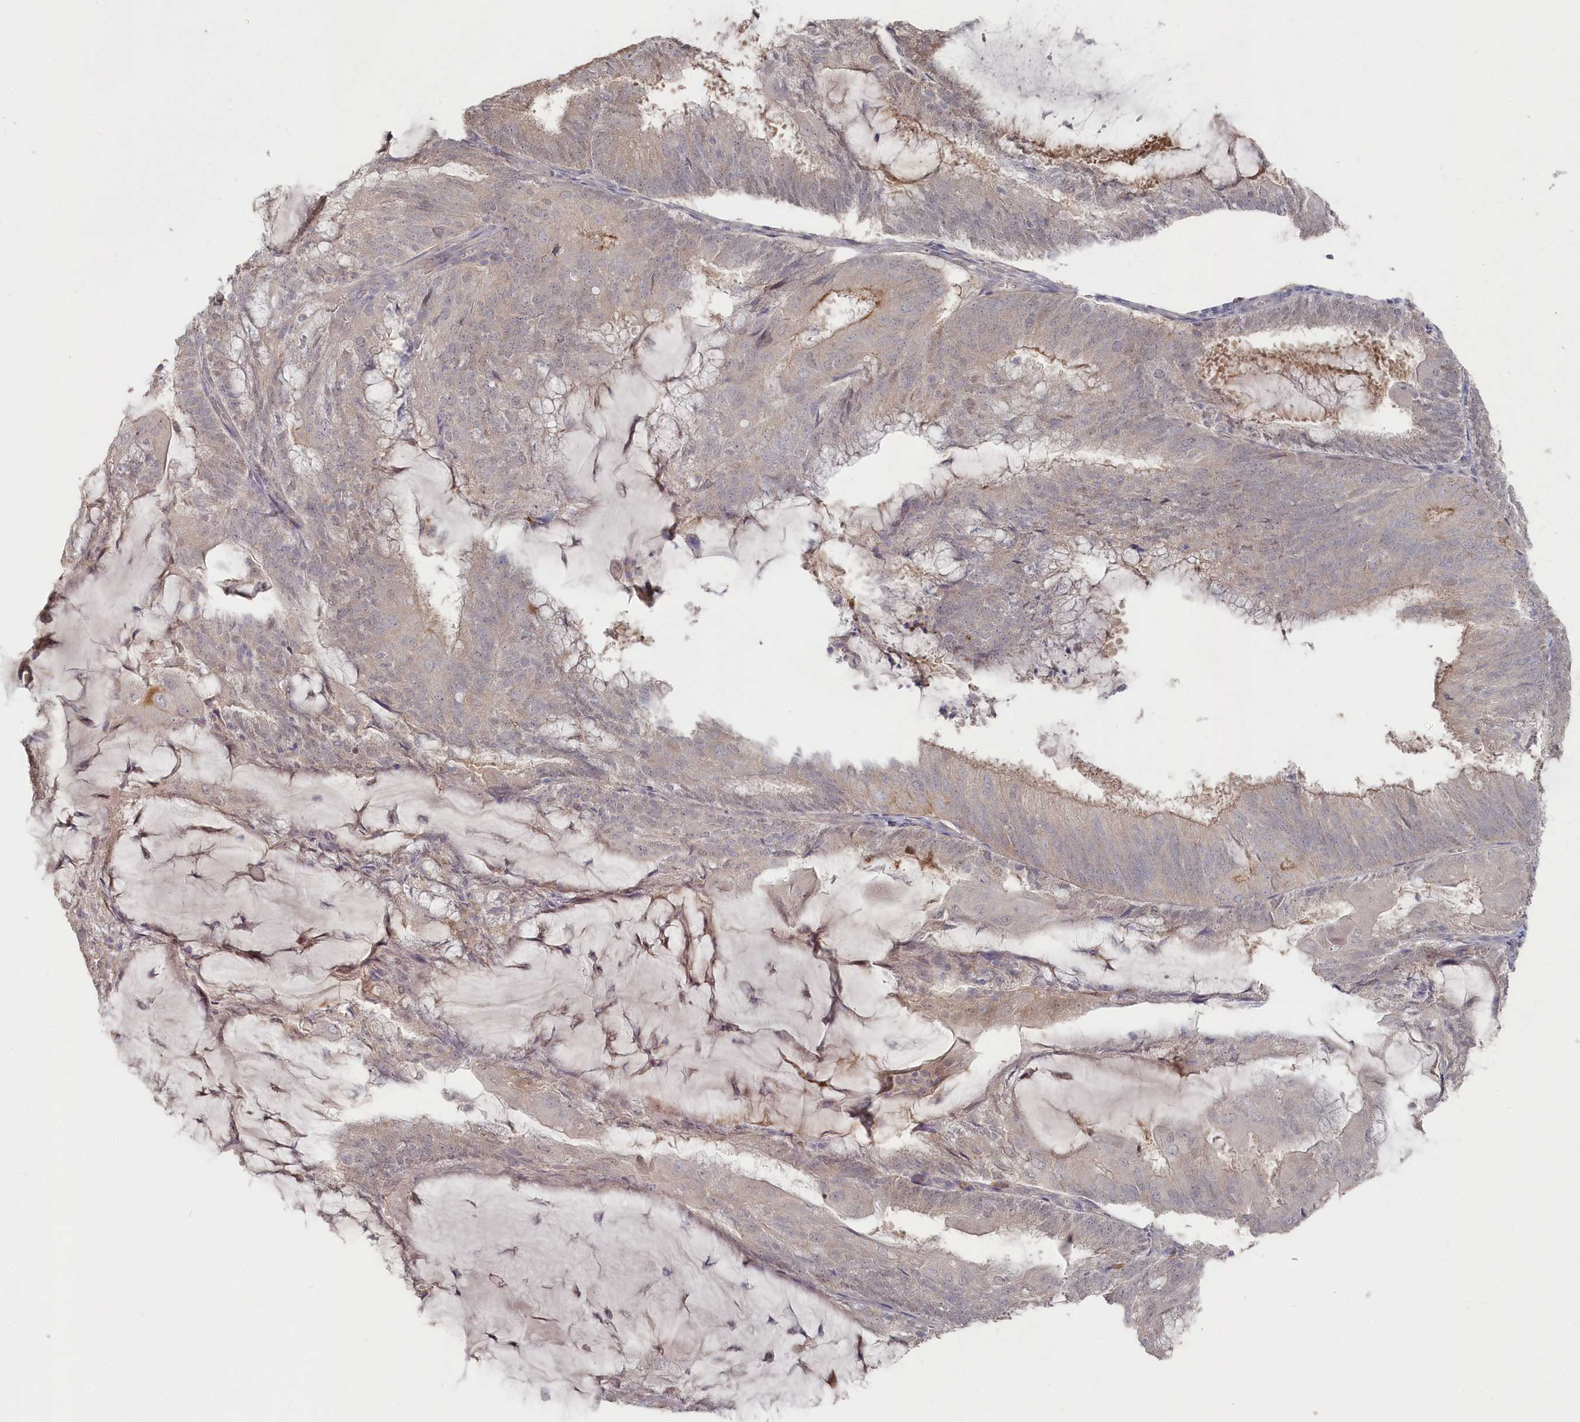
{"staining": {"intensity": "negative", "quantity": "none", "location": "none"}, "tissue": "endometrial cancer", "cell_type": "Tumor cells", "image_type": "cancer", "snomed": [{"axis": "morphology", "description": "Adenocarcinoma, NOS"}, {"axis": "topography", "description": "Endometrium"}], "caption": "Endometrial cancer (adenocarcinoma) was stained to show a protein in brown. There is no significant staining in tumor cells.", "gene": "TGFBRAP1", "patient": {"sex": "female", "age": 81}}